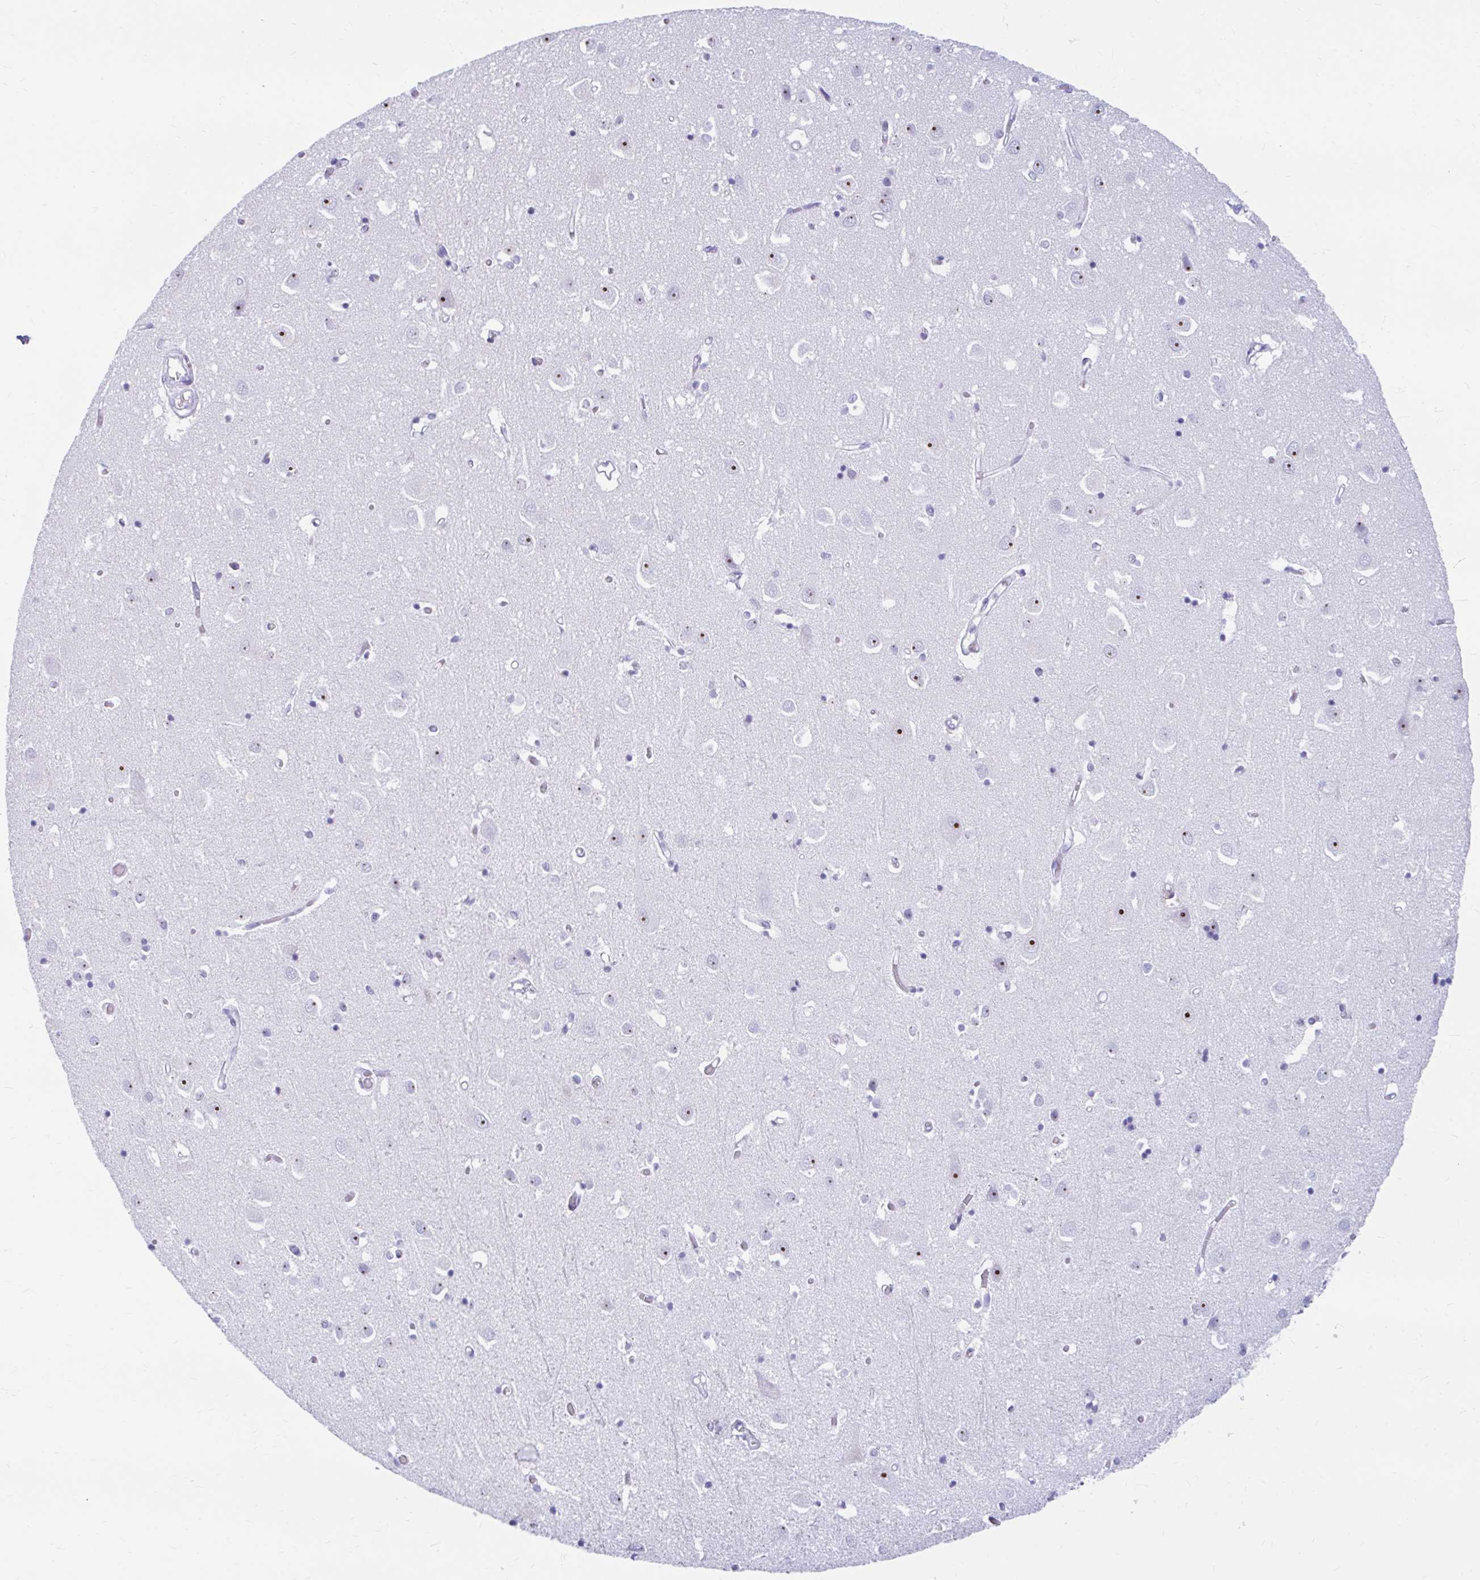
{"staining": {"intensity": "negative", "quantity": "none", "location": "none"}, "tissue": "cerebral cortex", "cell_type": "Endothelial cells", "image_type": "normal", "snomed": [{"axis": "morphology", "description": "Normal tissue, NOS"}, {"axis": "topography", "description": "Cerebral cortex"}], "caption": "A high-resolution histopathology image shows immunohistochemistry staining of unremarkable cerebral cortex, which displays no significant expression in endothelial cells. (Stains: DAB immunohistochemistry (IHC) with hematoxylin counter stain, Microscopy: brightfield microscopy at high magnification).", "gene": "FTSJ3", "patient": {"sex": "male", "age": 70}}